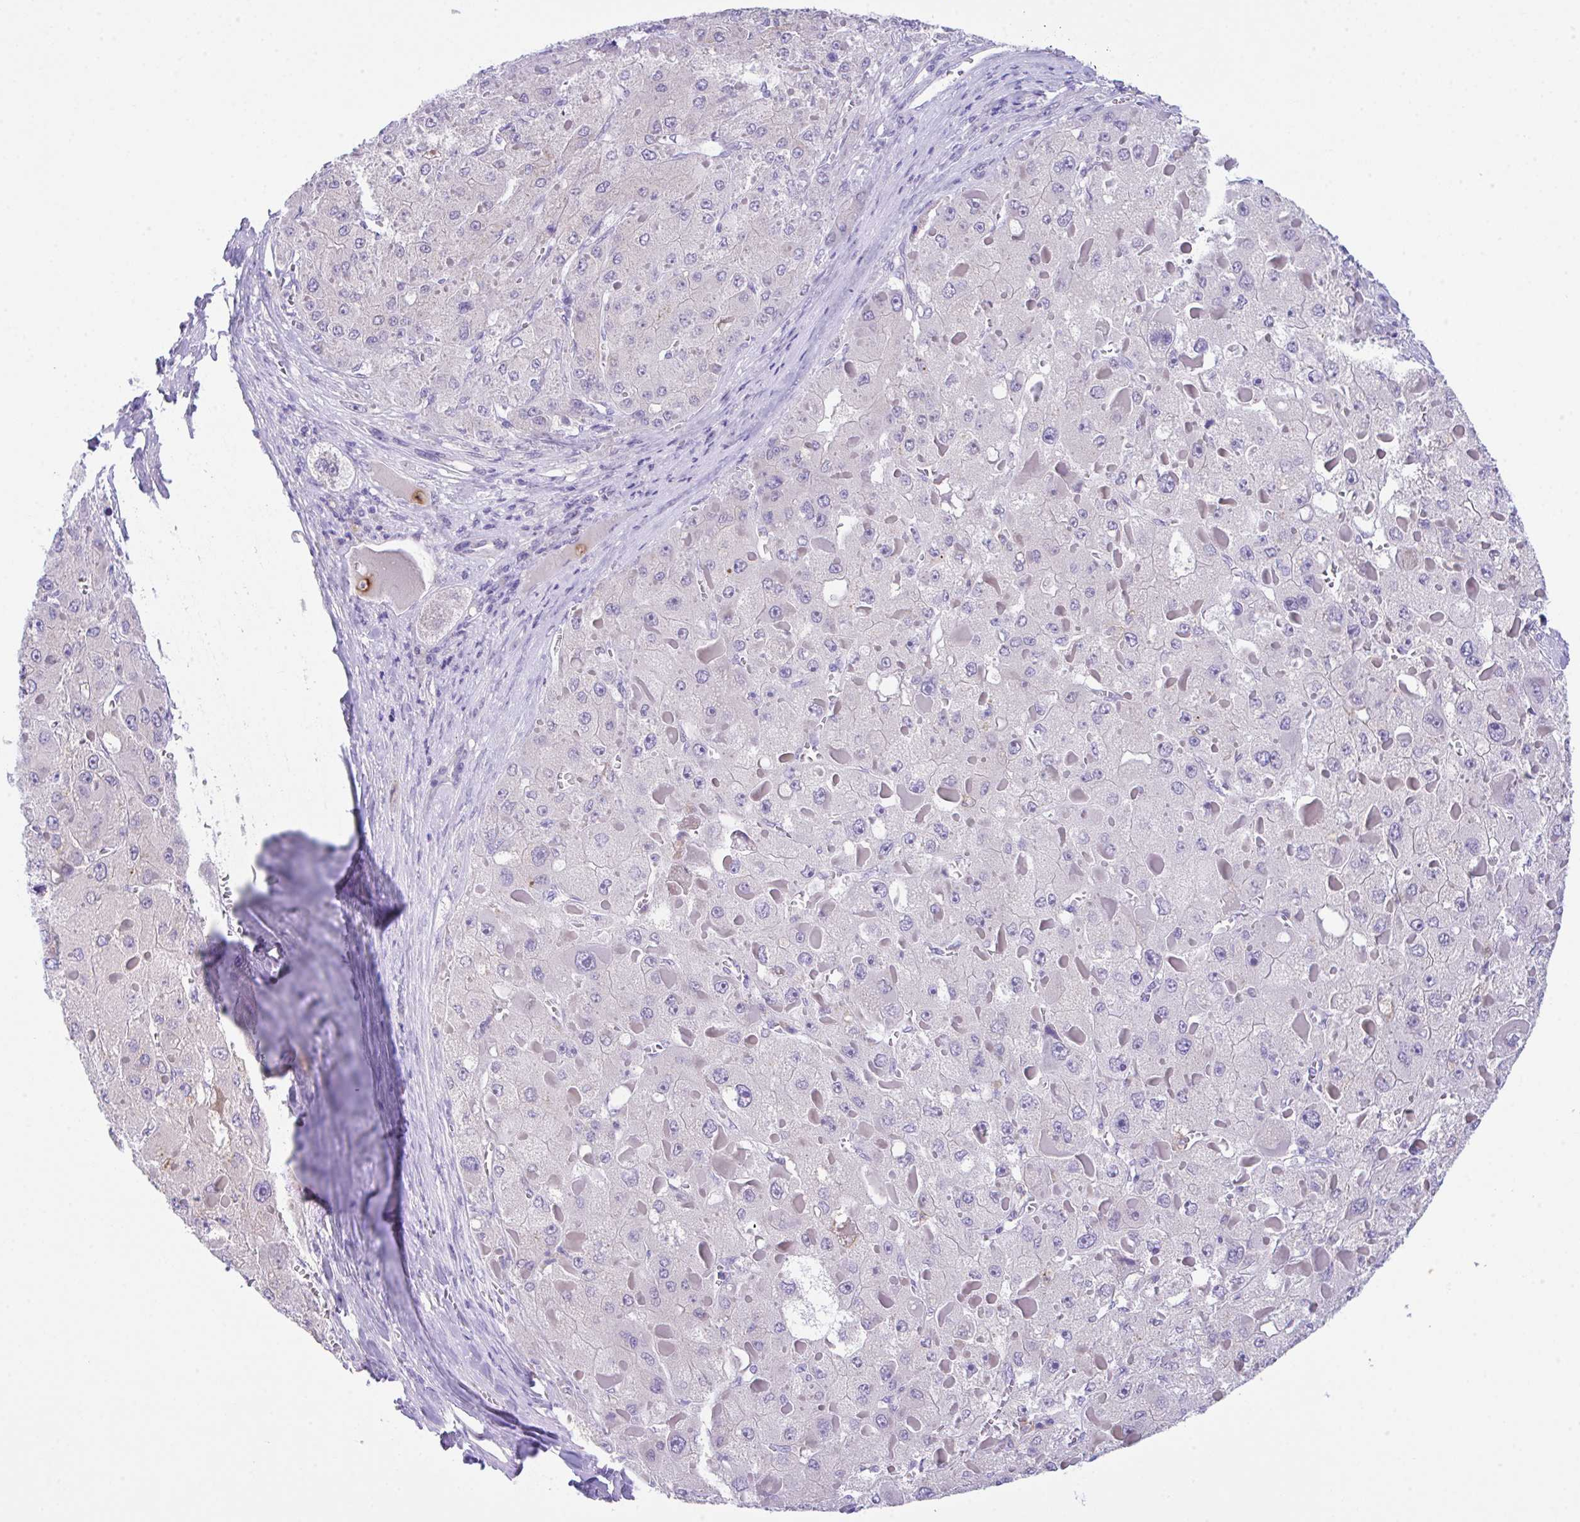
{"staining": {"intensity": "negative", "quantity": "none", "location": "none"}, "tissue": "liver cancer", "cell_type": "Tumor cells", "image_type": "cancer", "snomed": [{"axis": "morphology", "description": "Carcinoma, Hepatocellular, NOS"}, {"axis": "topography", "description": "Liver"}], "caption": "Tumor cells are negative for brown protein staining in hepatocellular carcinoma (liver).", "gene": "HOXB4", "patient": {"sex": "female", "age": 73}}